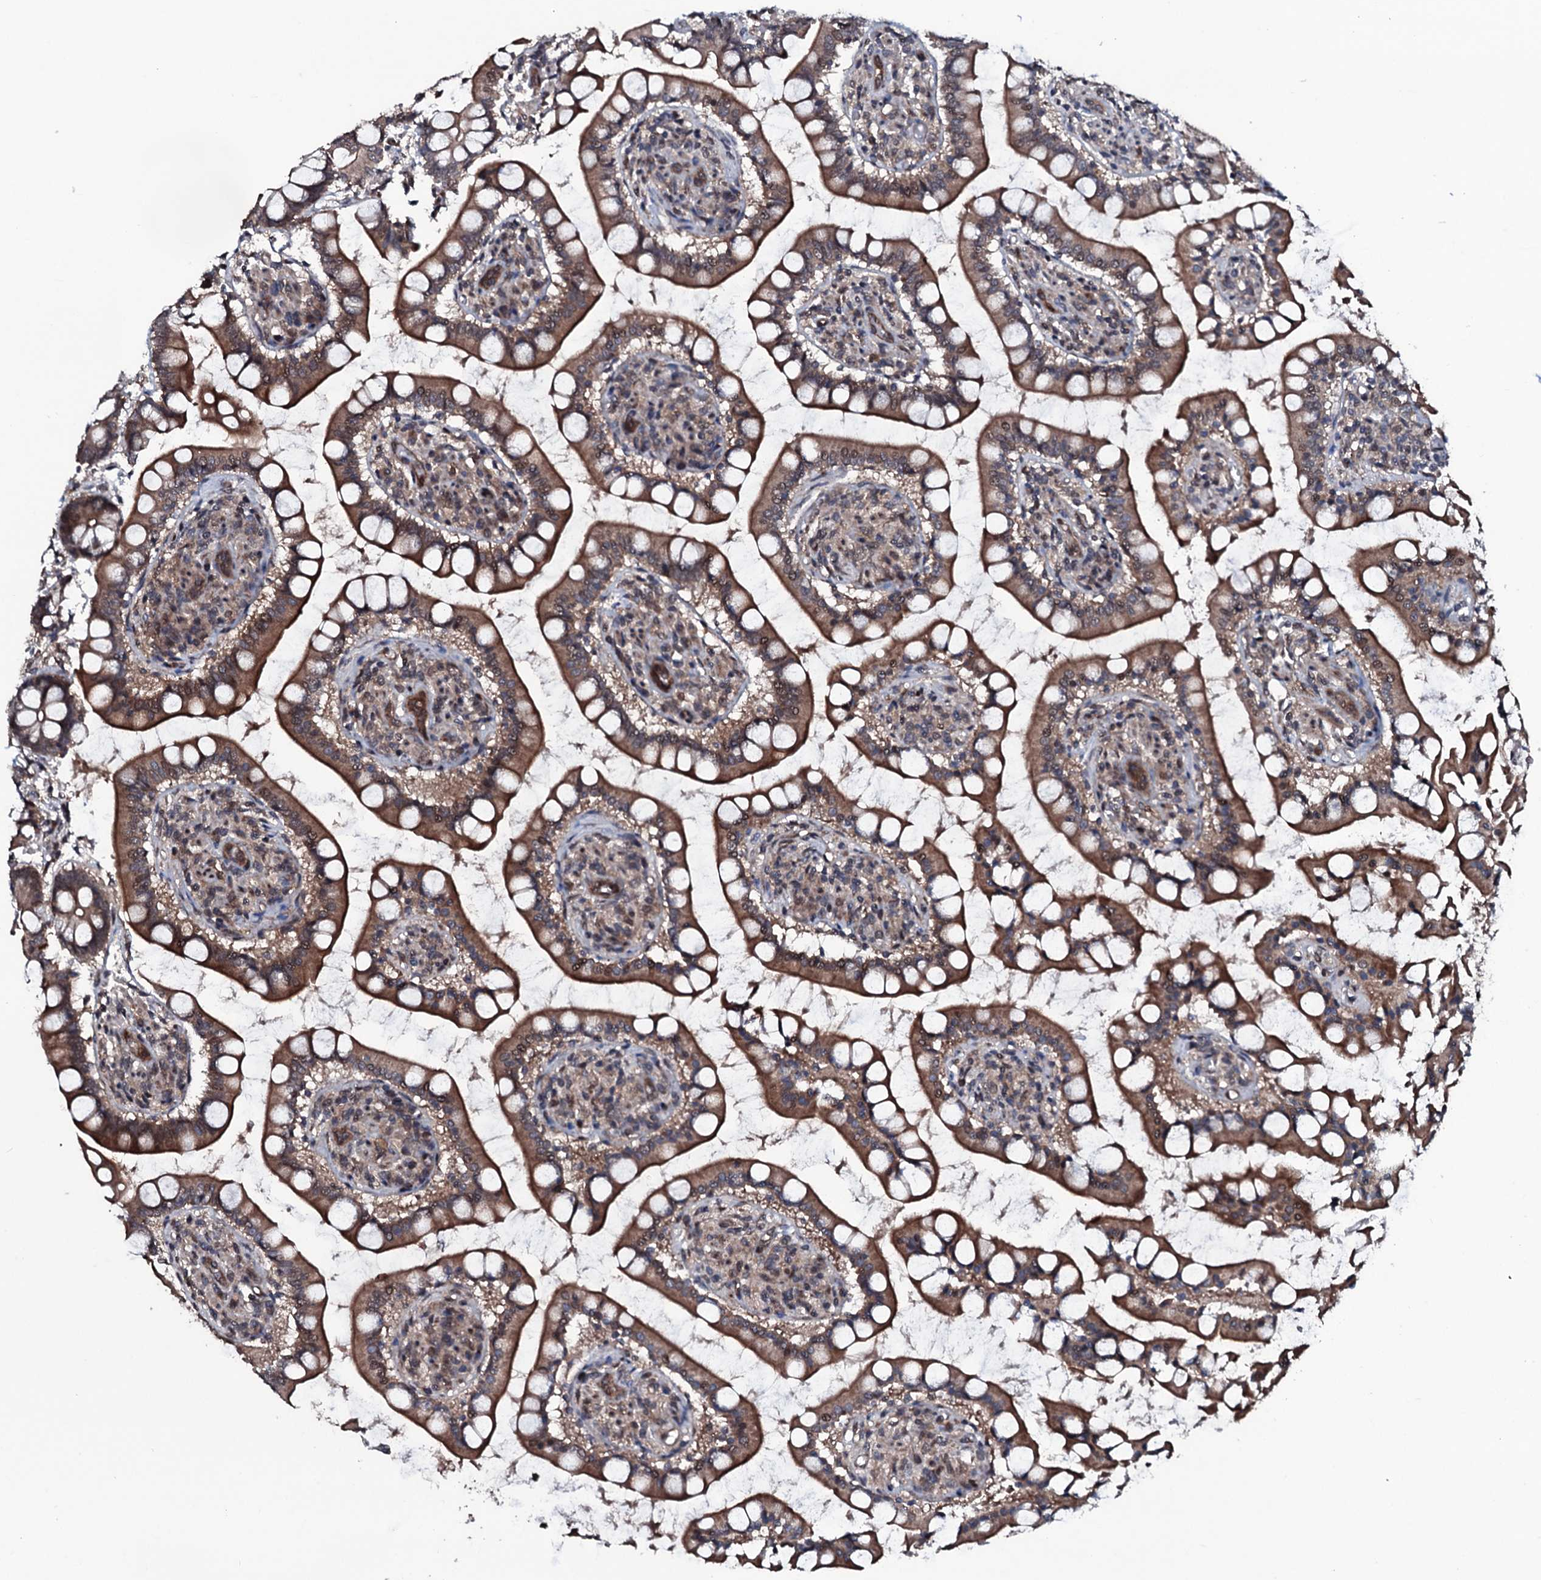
{"staining": {"intensity": "strong", "quantity": ">75%", "location": "cytoplasmic/membranous"}, "tissue": "small intestine", "cell_type": "Glandular cells", "image_type": "normal", "snomed": [{"axis": "morphology", "description": "Normal tissue, NOS"}, {"axis": "topography", "description": "Small intestine"}], "caption": "An image of human small intestine stained for a protein reveals strong cytoplasmic/membranous brown staining in glandular cells. (DAB IHC with brightfield microscopy, high magnification).", "gene": "OGFOD2", "patient": {"sex": "male", "age": 52}}